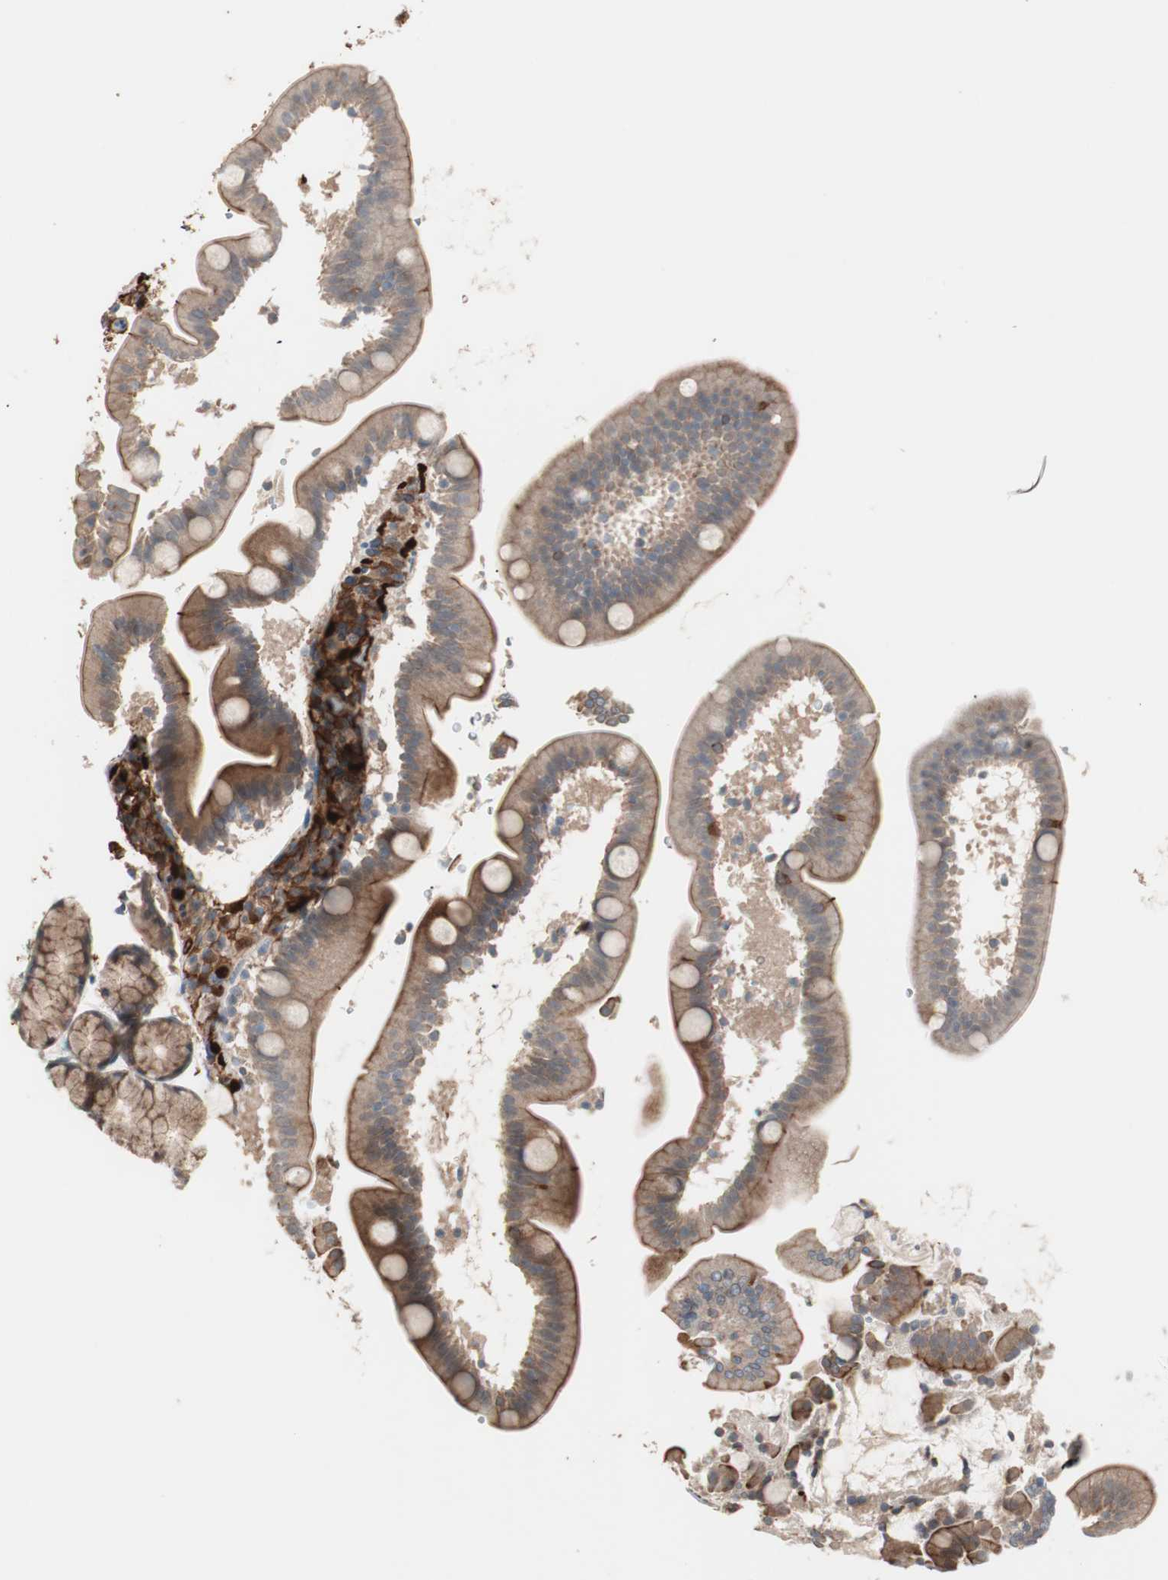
{"staining": {"intensity": "moderate", "quantity": ">75%", "location": "cytoplasmic/membranous"}, "tissue": "duodenum", "cell_type": "Glandular cells", "image_type": "normal", "snomed": [{"axis": "morphology", "description": "Normal tissue, NOS"}, {"axis": "topography", "description": "Duodenum"}], "caption": "Normal duodenum reveals moderate cytoplasmic/membranous expression in about >75% of glandular cells, visualized by immunohistochemistry.", "gene": "STAB1", "patient": {"sex": "male", "age": 54}}